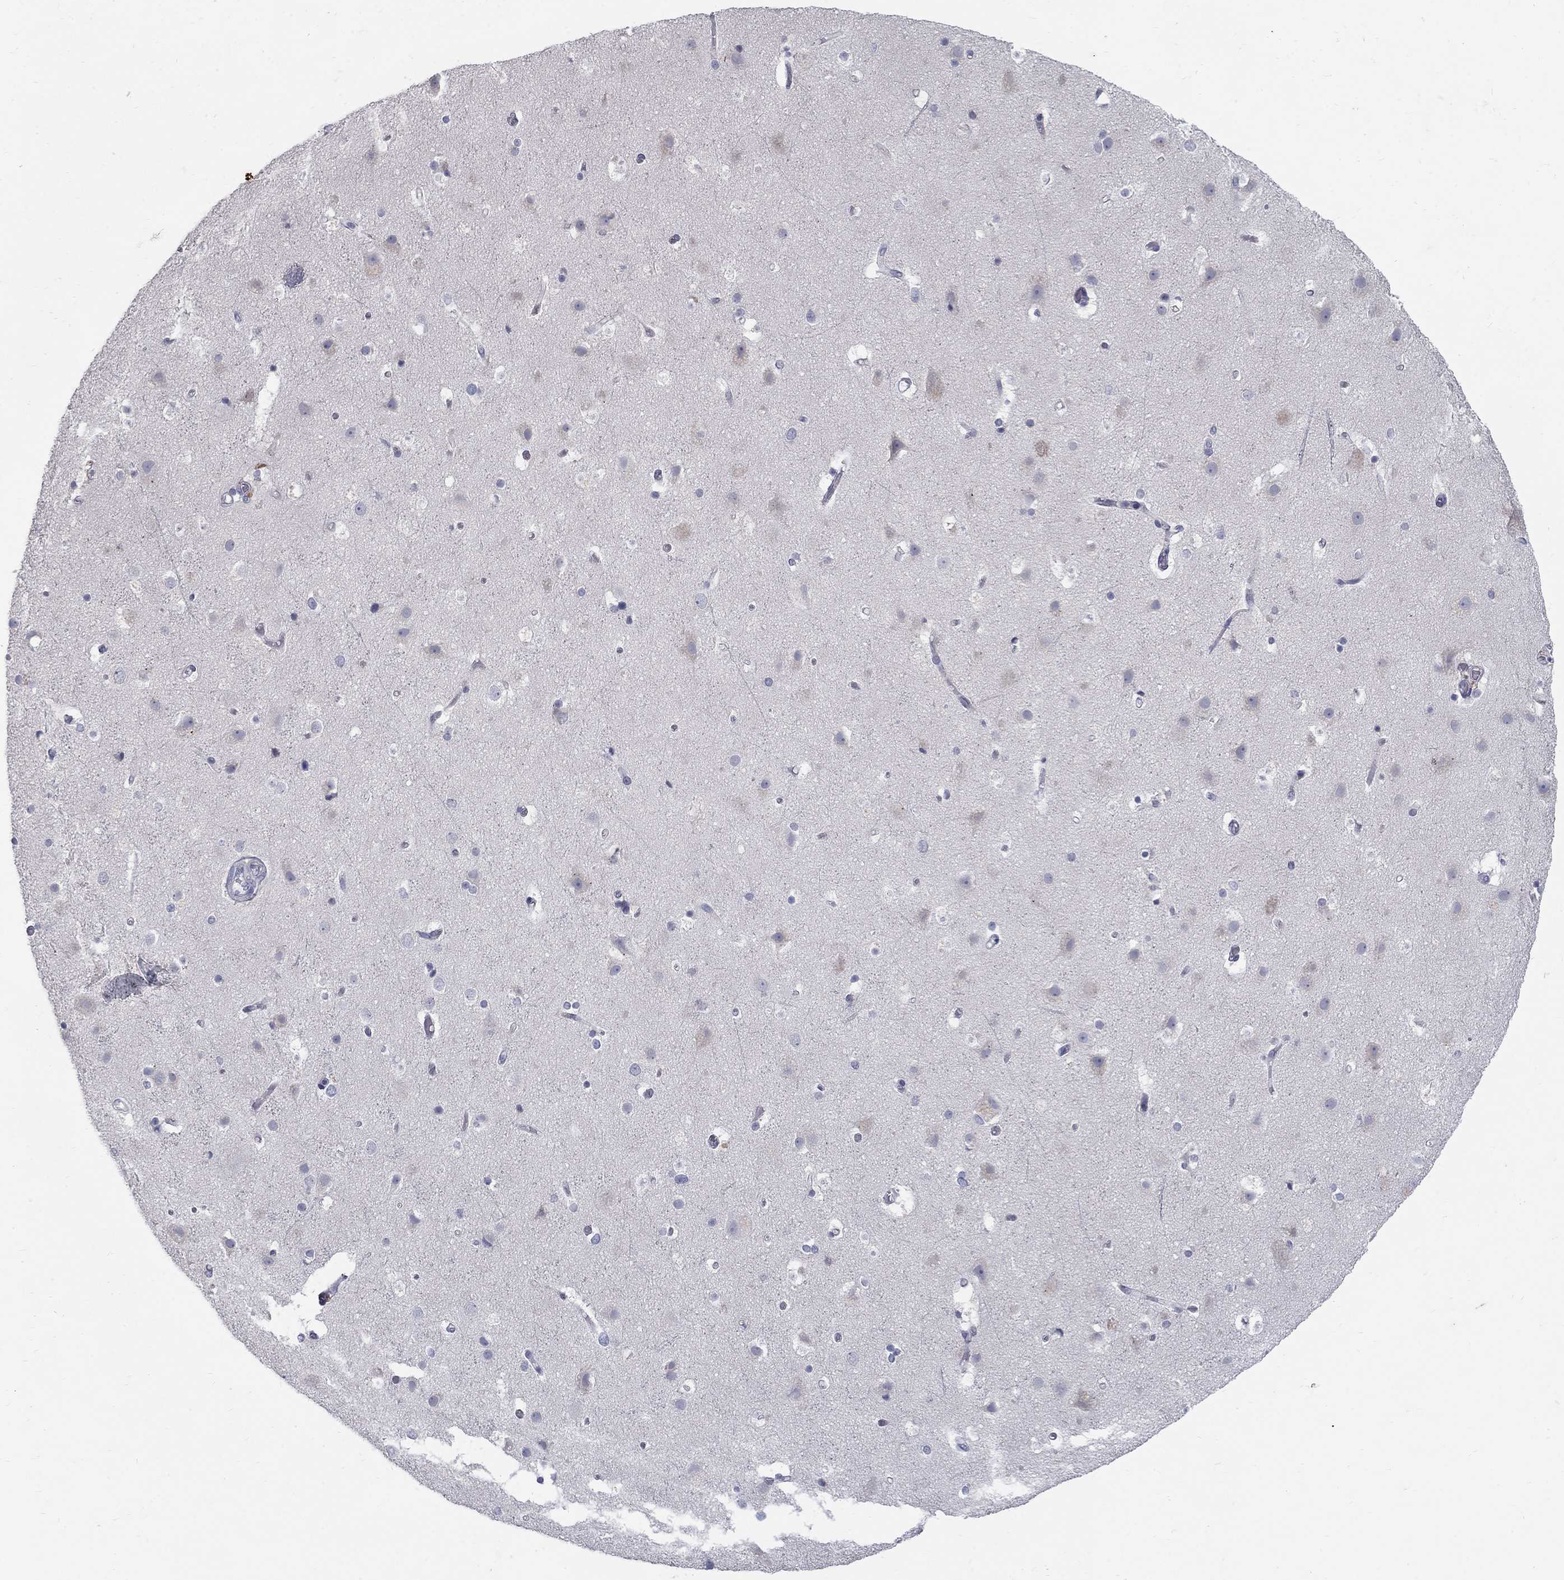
{"staining": {"intensity": "negative", "quantity": "none", "location": "none"}, "tissue": "cerebral cortex", "cell_type": "Endothelial cells", "image_type": "normal", "snomed": [{"axis": "morphology", "description": "Normal tissue, NOS"}, {"axis": "topography", "description": "Cerebral cortex"}], "caption": "Human cerebral cortex stained for a protein using immunohistochemistry (IHC) displays no staining in endothelial cells.", "gene": "PANK3", "patient": {"sex": "female", "age": 52}}